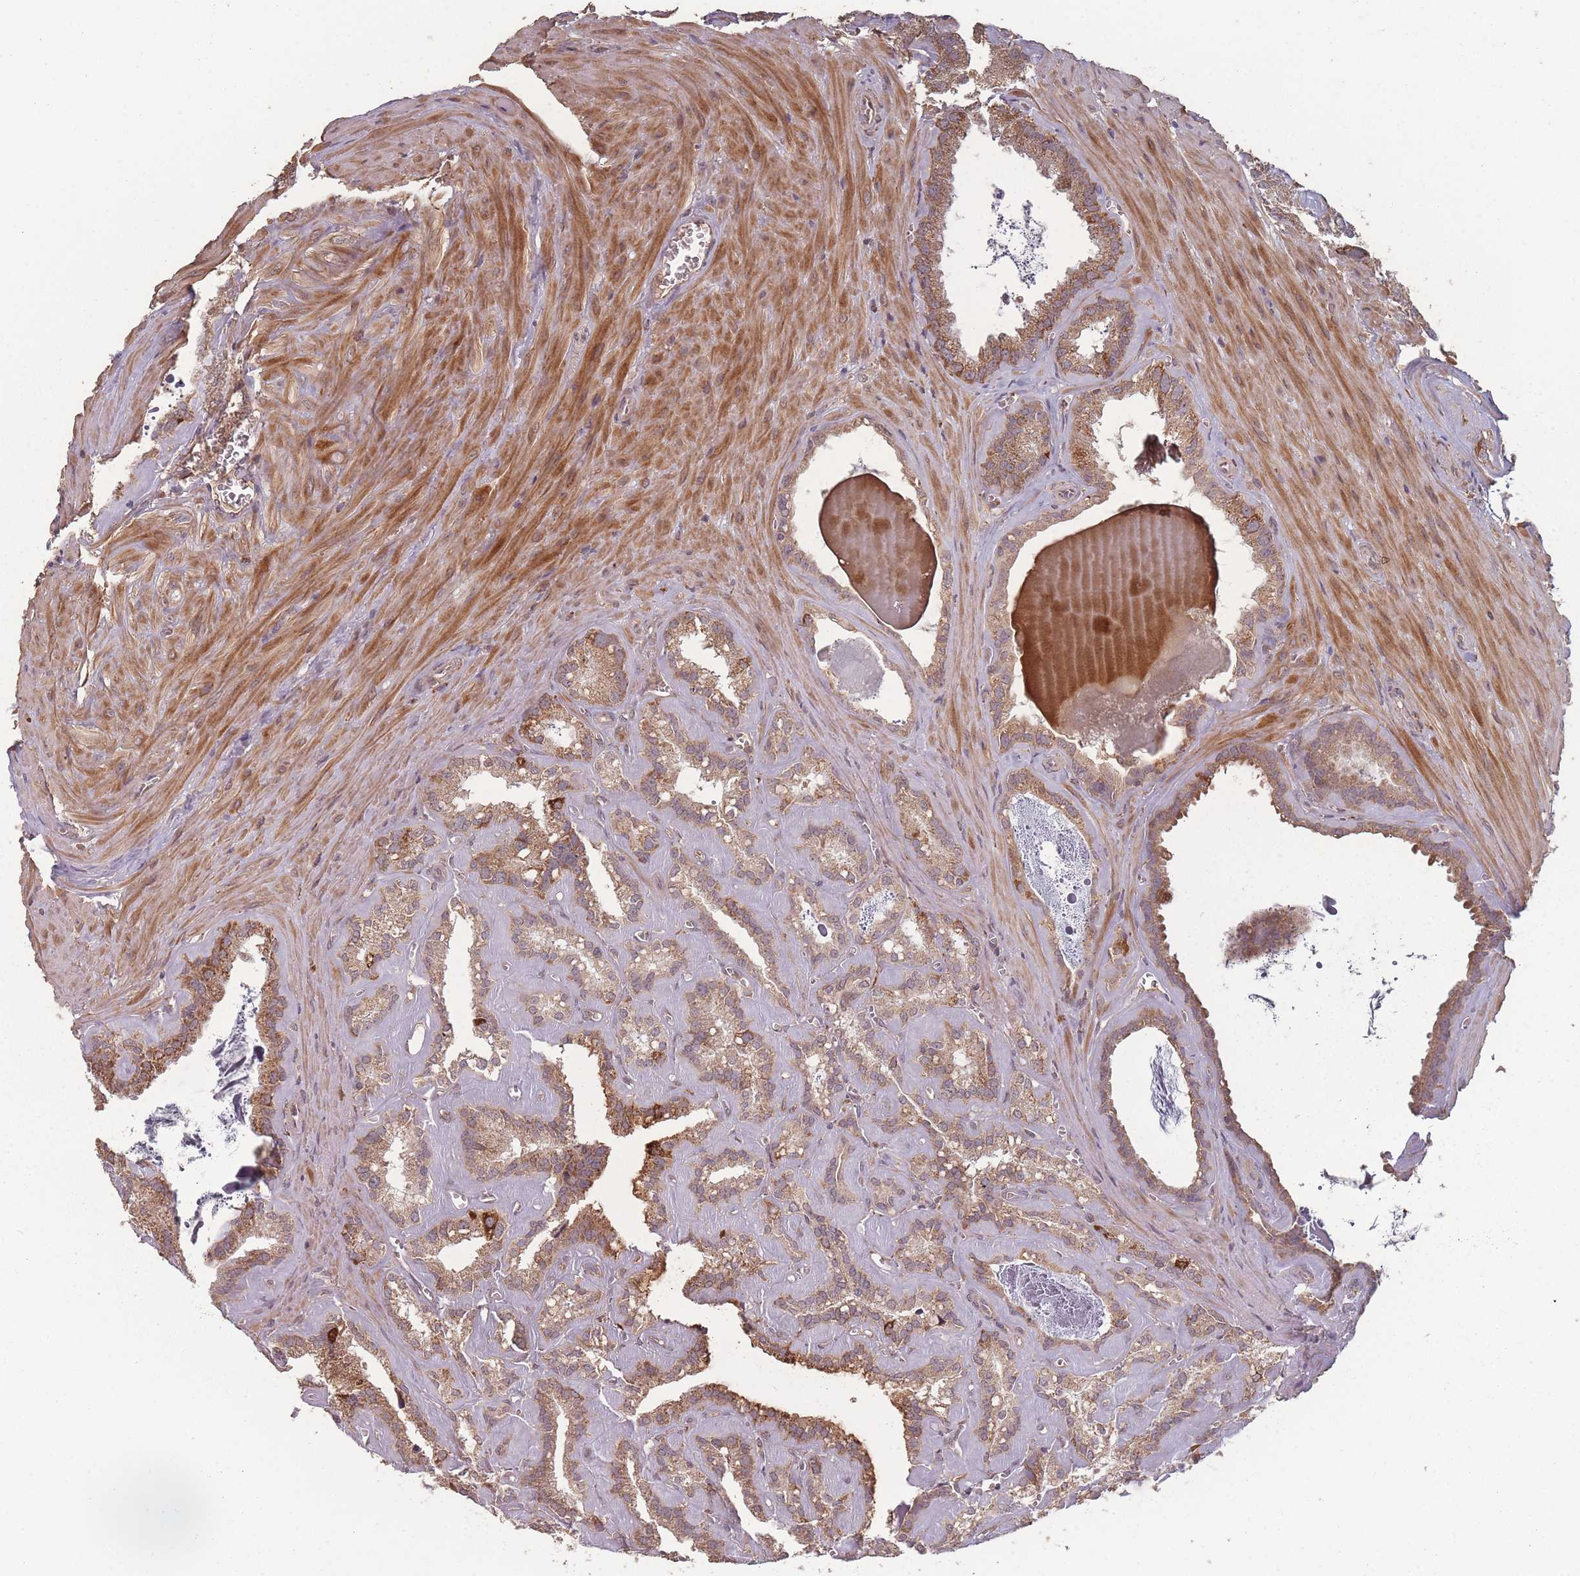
{"staining": {"intensity": "moderate", "quantity": ">75%", "location": "cytoplasmic/membranous"}, "tissue": "seminal vesicle", "cell_type": "Glandular cells", "image_type": "normal", "snomed": [{"axis": "morphology", "description": "Normal tissue, NOS"}, {"axis": "topography", "description": "Prostate"}, {"axis": "topography", "description": "Seminal veicle"}], "caption": "Immunohistochemistry (IHC) image of benign seminal vesicle: seminal vesicle stained using immunohistochemistry (IHC) demonstrates medium levels of moderate protein expression localized specifically in the cytoplasmic/membranous of glandular cells, appearing as a cytoplasmic/membranous brown color.", "gene": "LYRM7", "patient": {"sex": "male", "age": 59}}